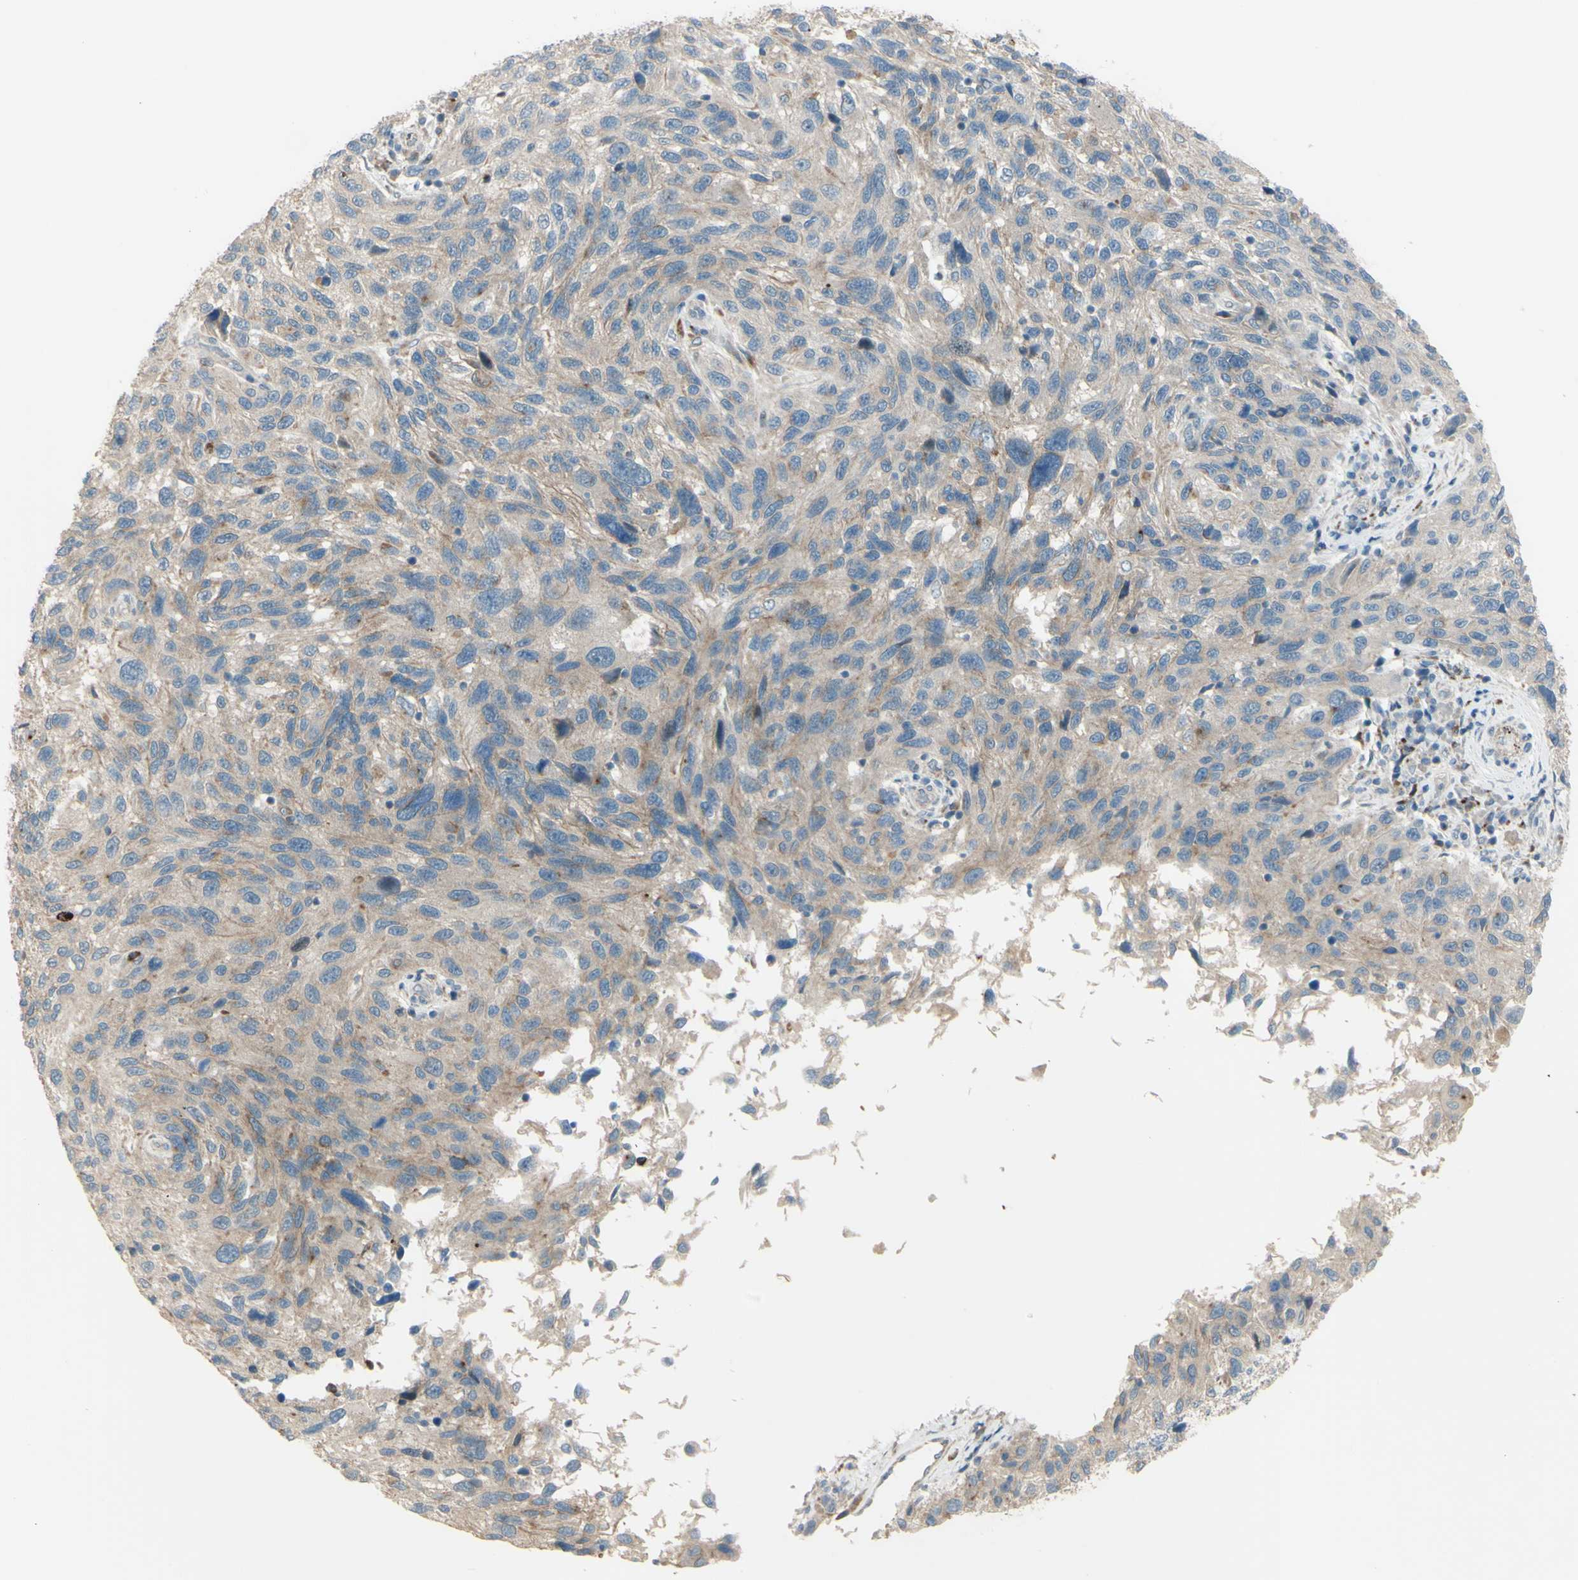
{"staining": {"intensity": "weak", "quantity": ">75%", "location": "cytoplasmic/membranous"}, "tissue": "melanoma", "cell_type": "Tumor cells", "image_type": "cancer", "snomed": [{"axis": "morphology", "description": "Malignant melanoma, NOS"}, {"axis": "topography", "description": "Skin"}], "caption": "Malignant melanoma stained with a brown dye exhibits weak cytoplasmic/membranous positive positivity in approximately >75% of tumor cells.", "gene": "LMTK2", "patient": {"sex": "male", "age": 53}}